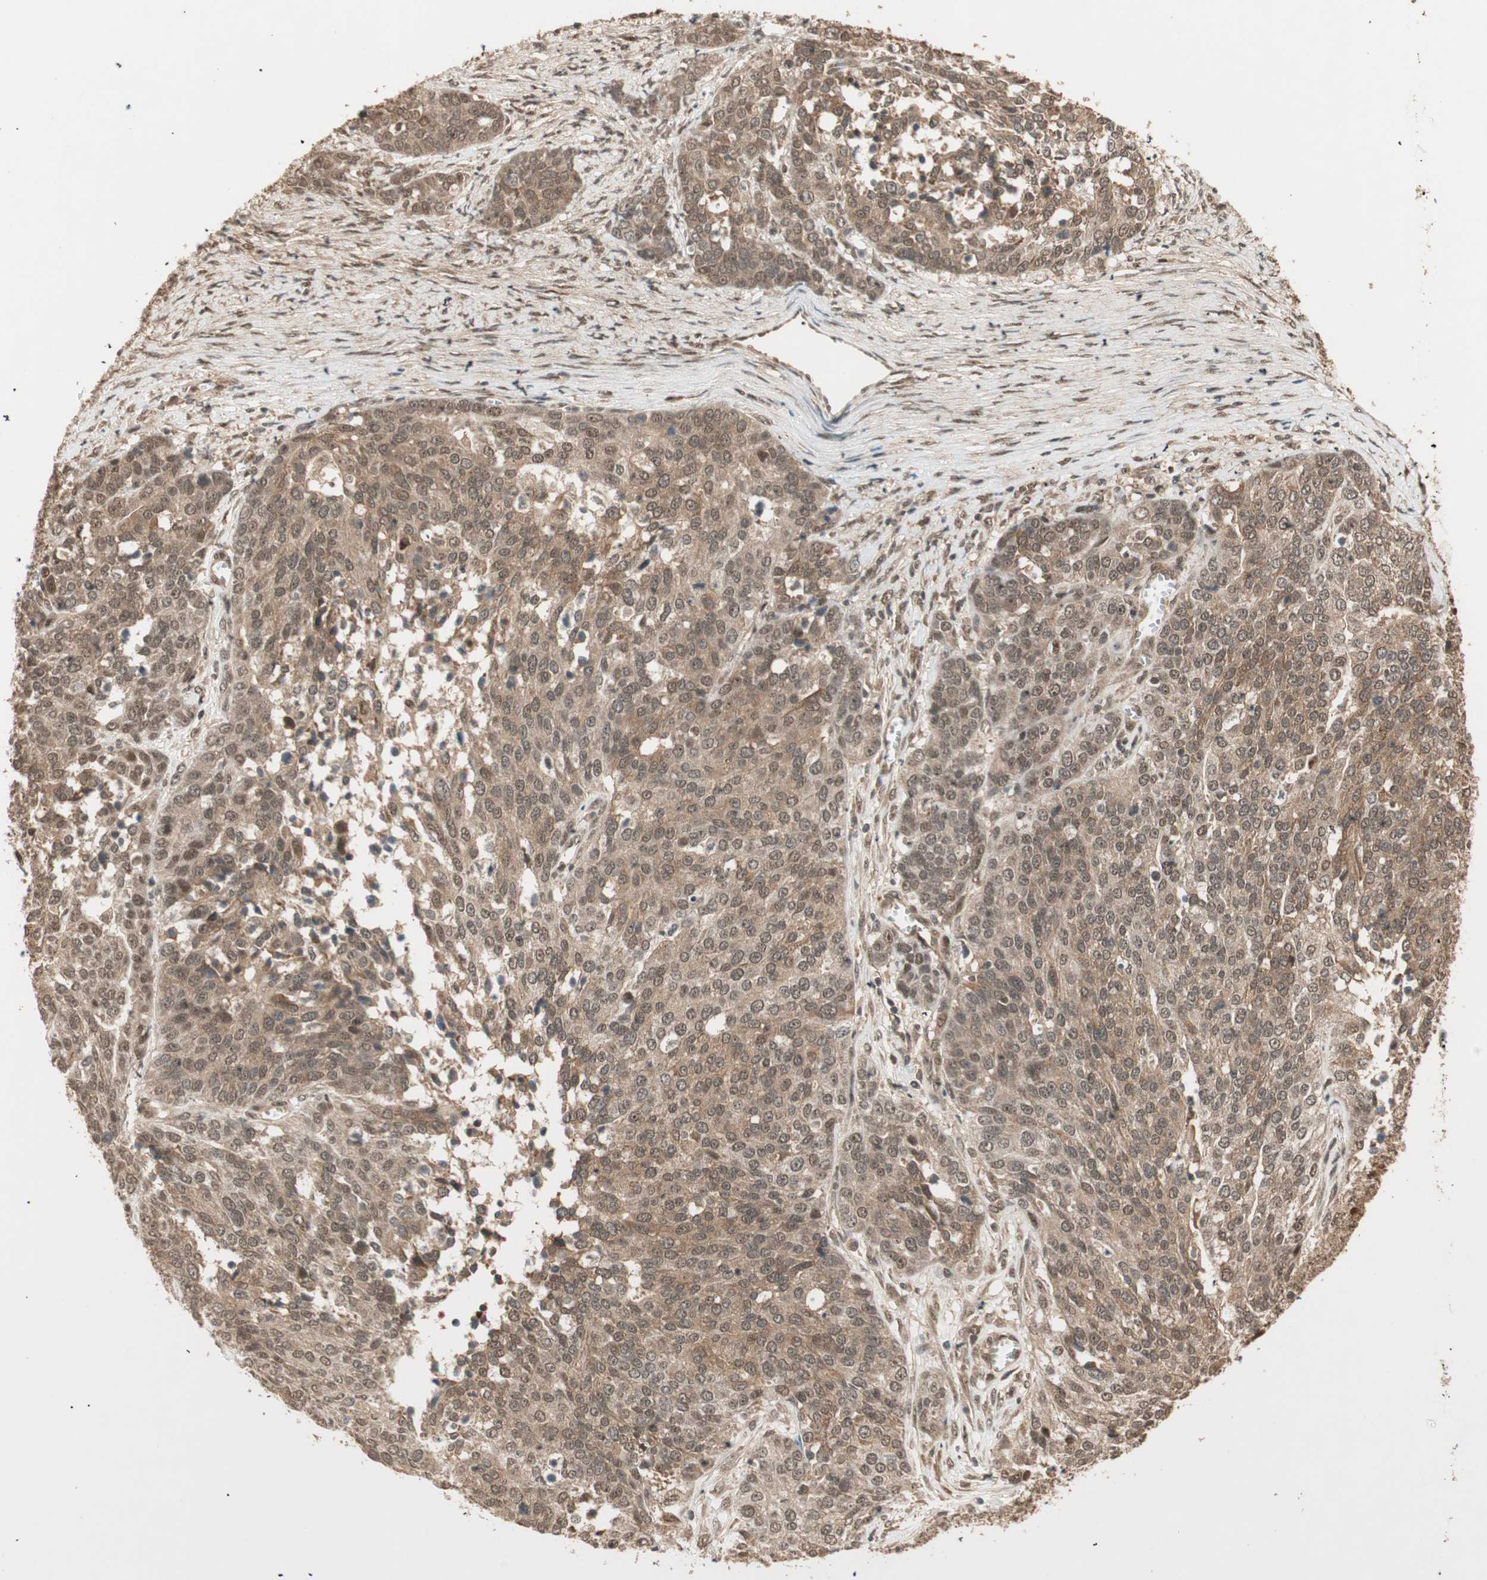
{"staining": {"intensity": "moderate", "quantity": ">75%", "location": "cytoplasmic/membranous,nuclear"}, "tissue": "ovarian cancer", "cell_type": "Tumor cells", "image_type": "cancer", "snomed": [{"axis": "morphology", "description": "Cystadenocarcinoma, serous, NOS"}, {"axis": "topography", "description": "Ovary"}], "caption": "Ovarian cancer stained for a protein shows moderate cytoplasmic/membranous and nuclear positivity in tumor cells.", "gene": "ZSCAN31", "patient": {"sex": "female", "age": 44}}